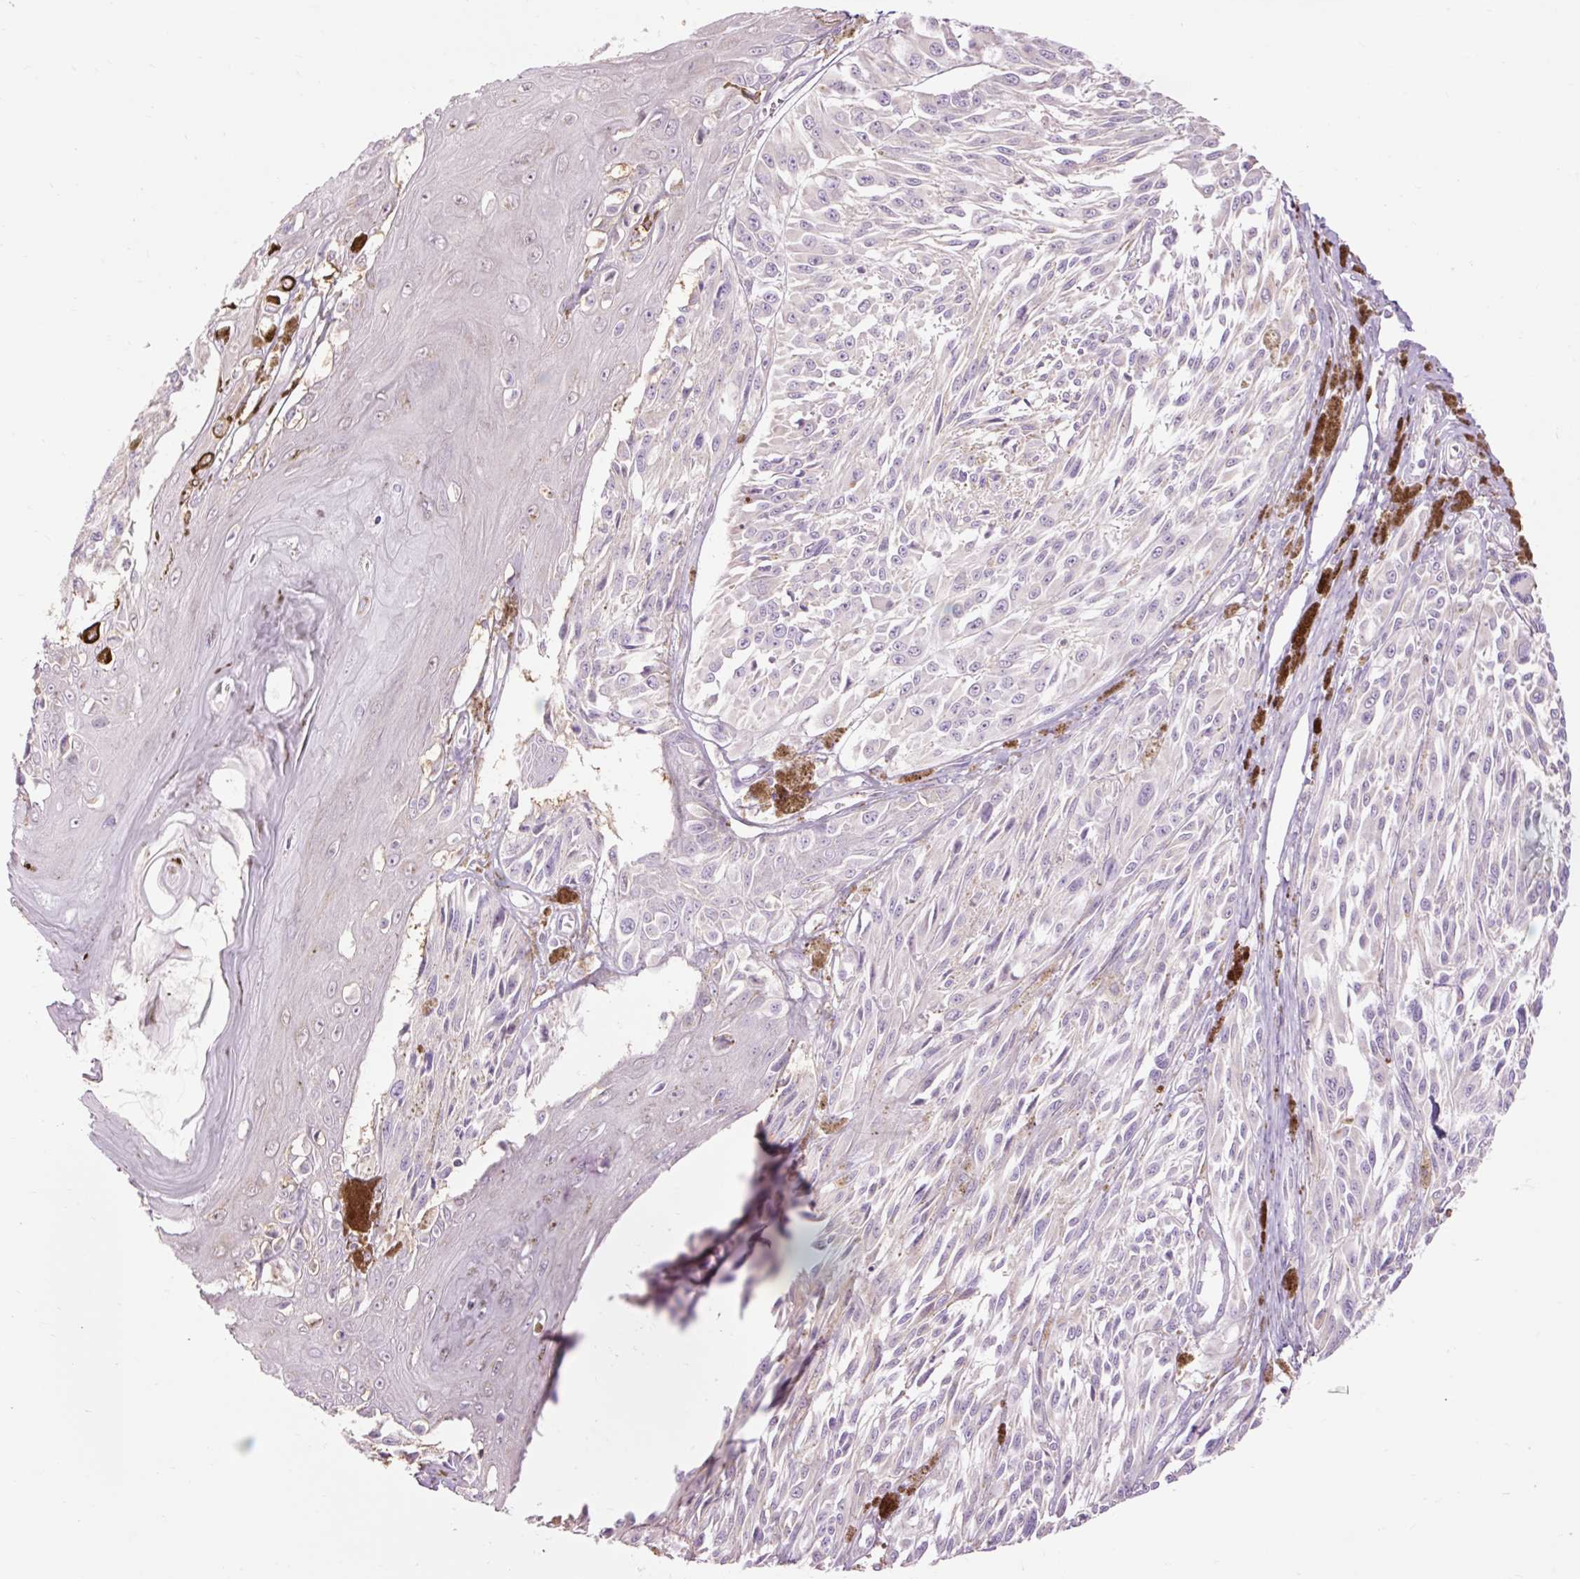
{"staining": {"intensity": "negative", "quantity": "none", "location": "none"}, "tissue": "melanoma", "cell_type": "Tumor cells", "image_type": "cancer", "snomed": [{"axis": "morphology", "description": "Malignant melanoma, NOS"}, {"axis": "topography", "description": "Skin"}], "caption": "Melanoma stained for a protein using immunohistochemistry (IHC) exhibits no positivity tumor cells.", "gene": "PRDX5", "patient": {"sex": "male", "age": 94}}